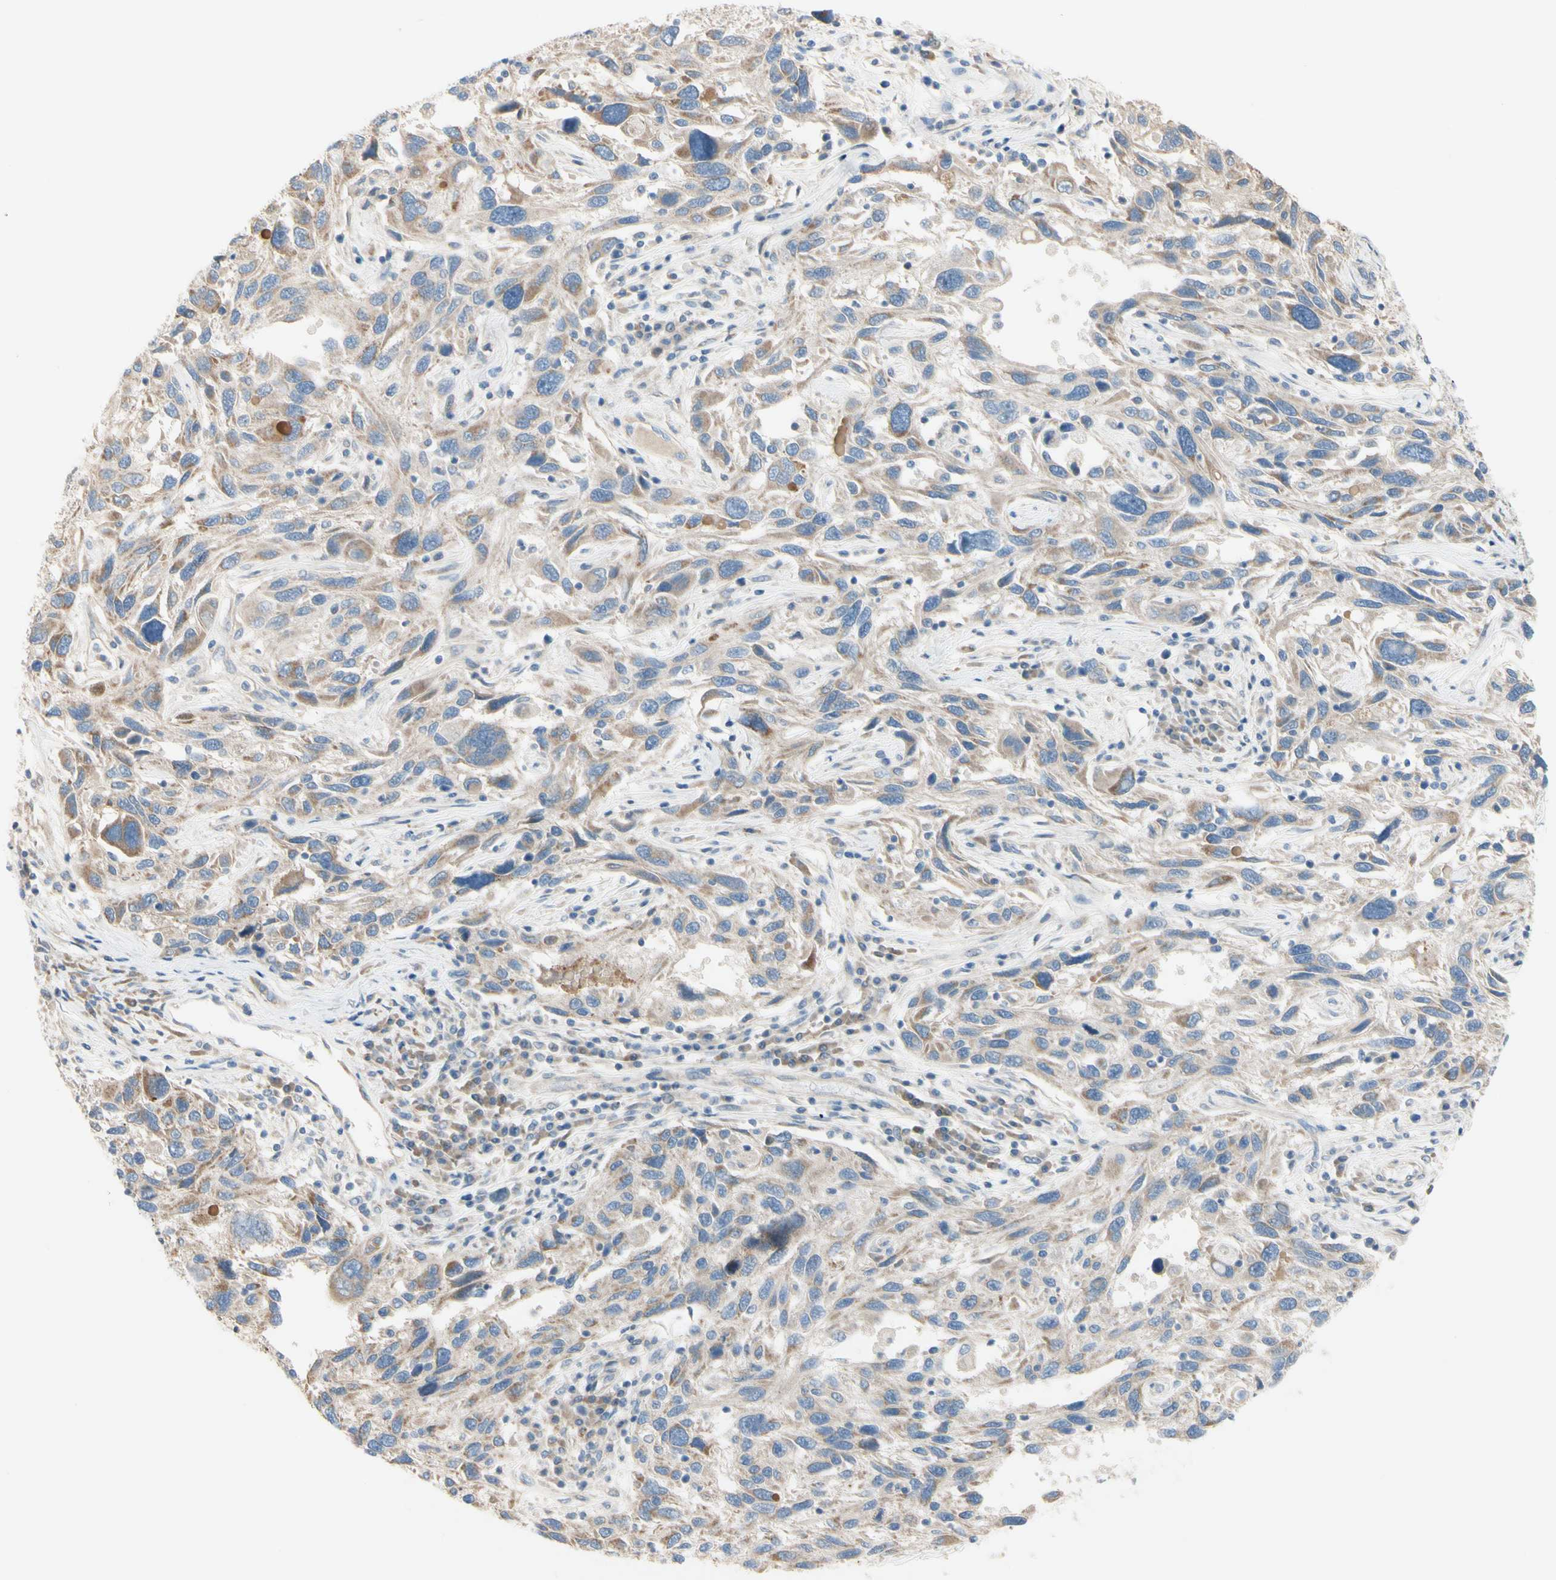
{"staining": {"intensity": "weak", "quantity": ">75%", "location": "cytoplasmic/membranous"}, "tissue": "melanoma", "cell_type": "Tumor cells", "image_type": "cancer", "snomed": [{"axis": "morphology", "description": "Malignant melanoma, NOS"}, {"axis": "topography", "description": "Skin"}], "caption": "Melanoma was stained to show a protein in brown. There is low levels of weak cytoplasmic/membranous positivity in about >75% of tumor cells.", "gene": "EPHA3", "patient": {"sex": "male", "age": 53}}